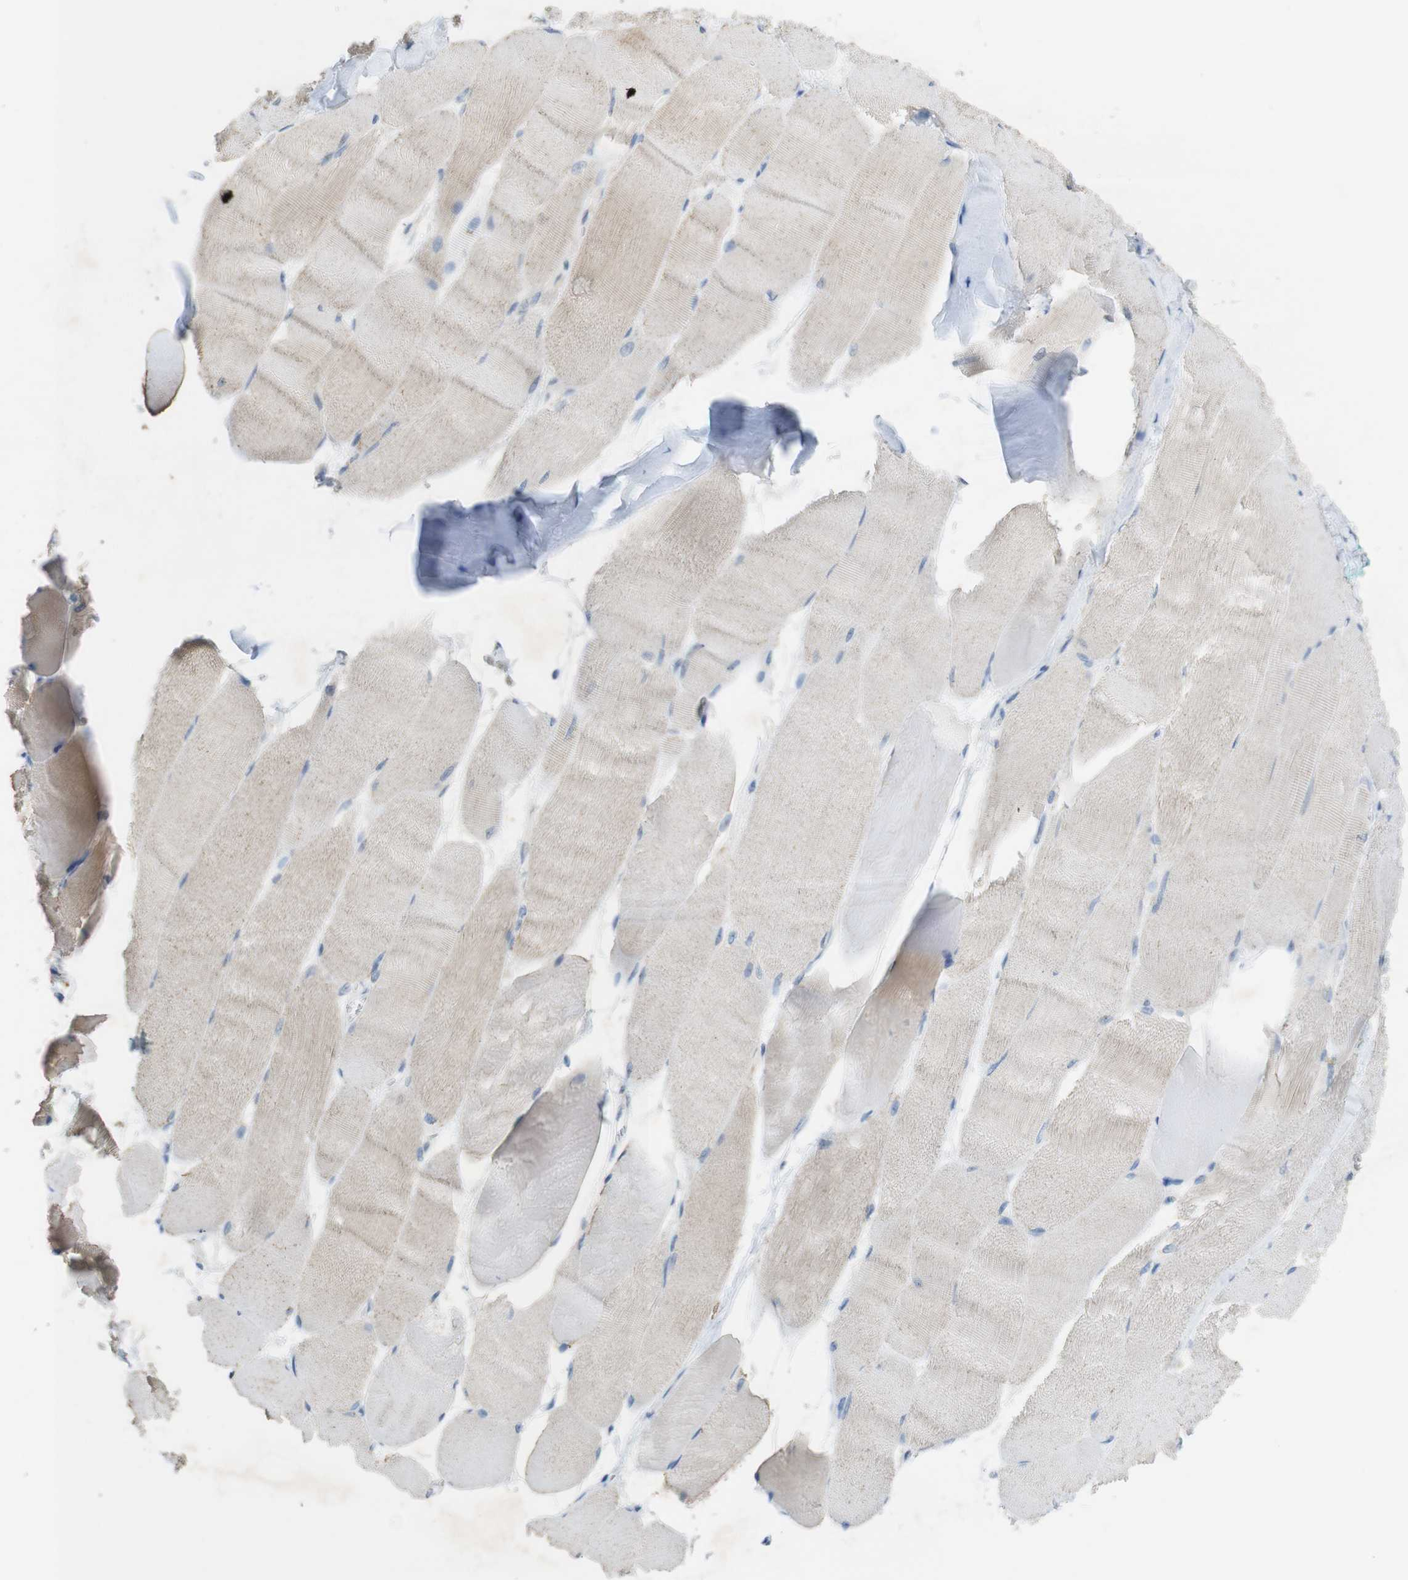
{"staining": {"intensity": "negative", "quantity": "none", "location": "none"}, "tissue": "skeletal muscle", "cell_type": "Myocytes", "image_type": "normal", "snomed": [{"axis": "morphology", "description": "Normal tissue, NOS"}, {"axis": "morphology", "description": "Squamous cell carcinoma, NOS"}, {"axis": "topography", "description": "Skeletal muscle"}], "caption": "This is a micrograph of immunohistochemistry (IHC) staining of normal skeletal muscle, which shows no positivity in myocytes.", "gene": "TJP3", "patient": {"sex": "male", "age": 51}}